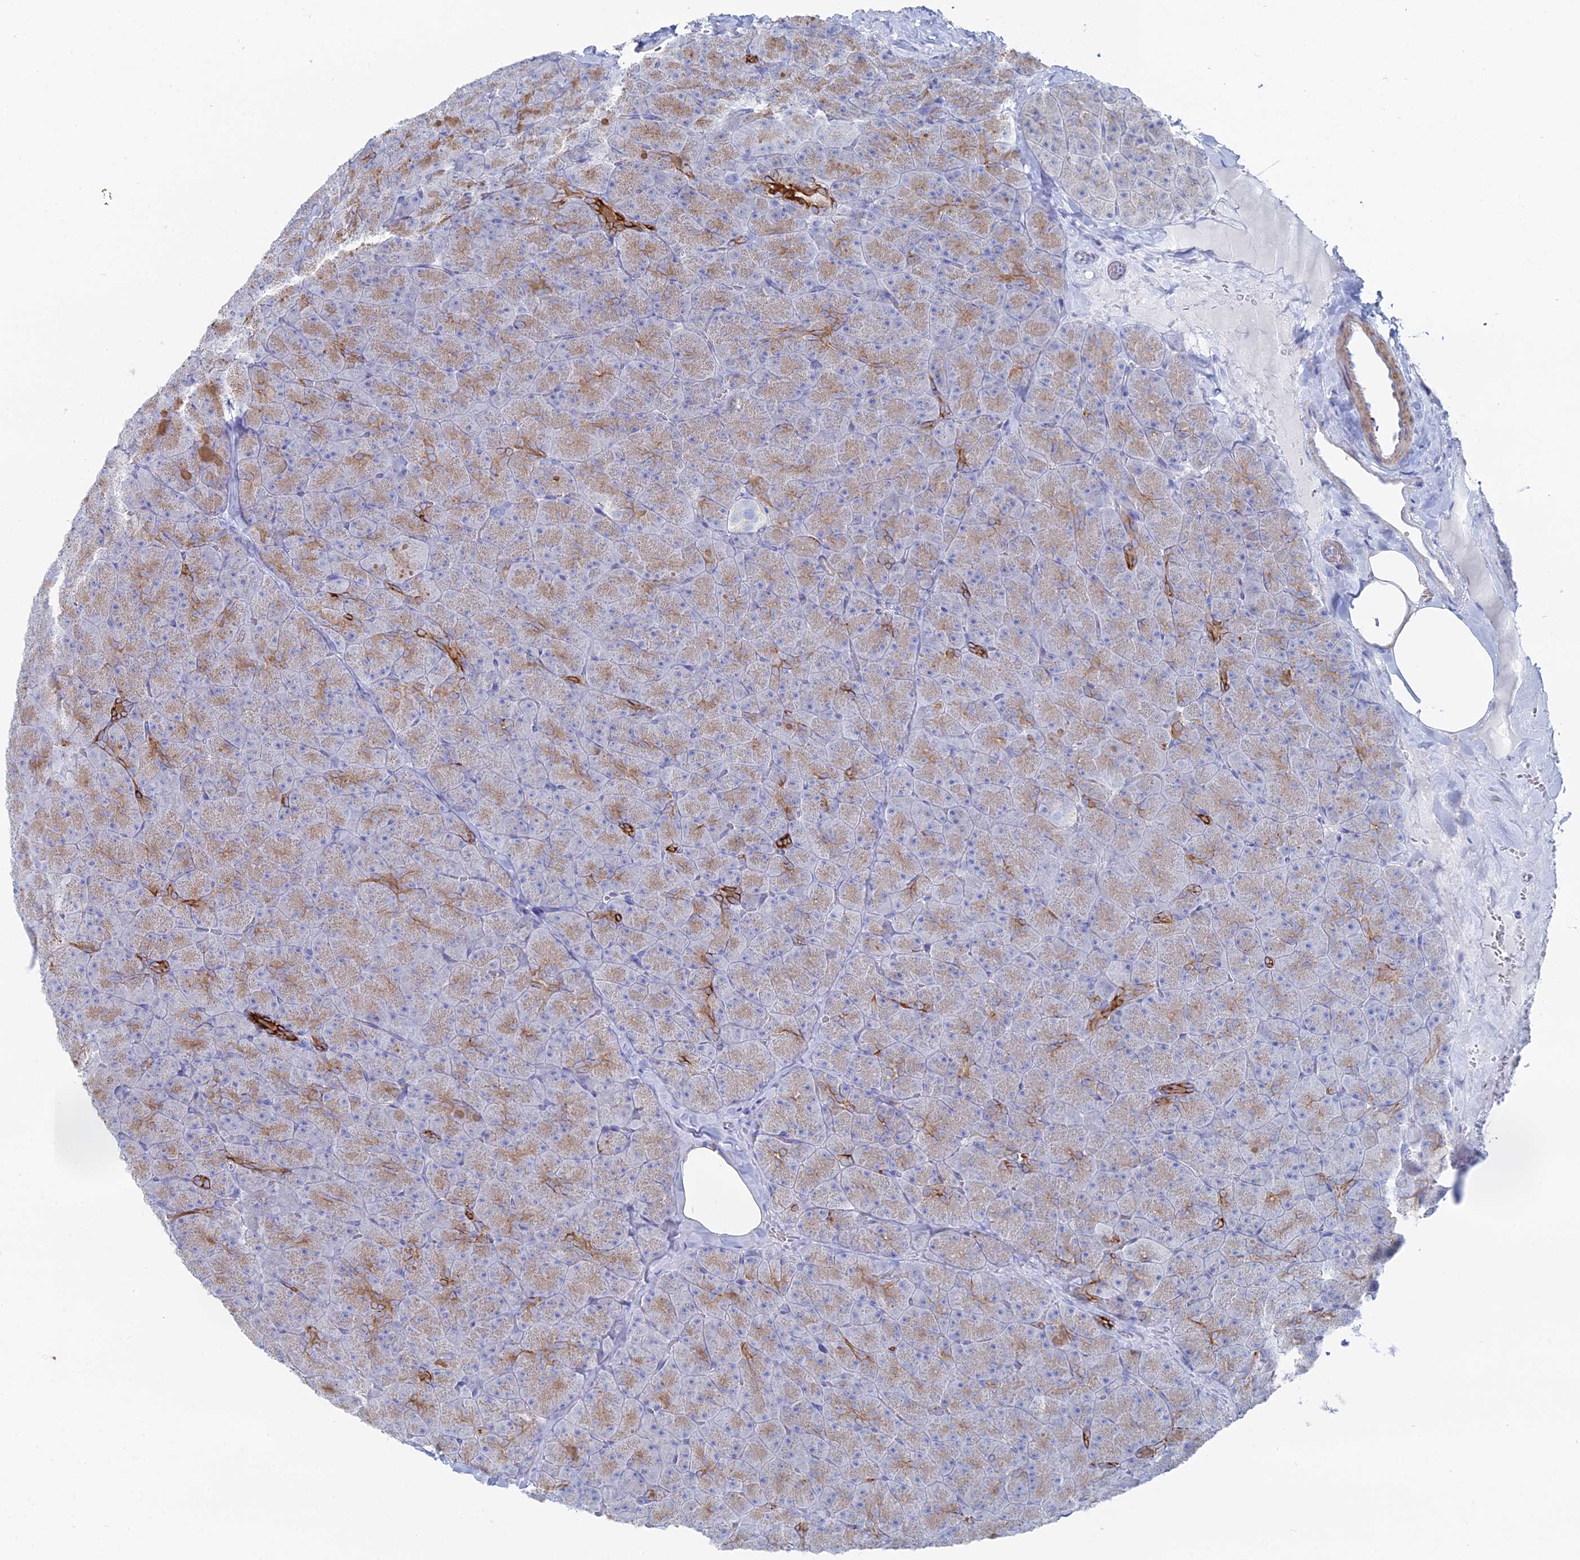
{"staining": {"intensity": "strong", "quantity": "<25%", "location": "cytoplasmic/membranous"}, "tissue": "pancreas", "cell_type": "Exocrine glandular cells", "image_type": "normal", "snomed": [{"axis": "morphology", "description": "Normal tissue, NOS"}, {"axis": "topography", "description": "Pancreas"}], "caption": "A photomicrograph showing strong cytoplasmic/membranous expression in about <25% of exocrine glandular cells in normal pancreas, as visualized by brown immunohistochemical staining.", "gene": "DHX34", "patient": {"sex": "male", "age": 36}}